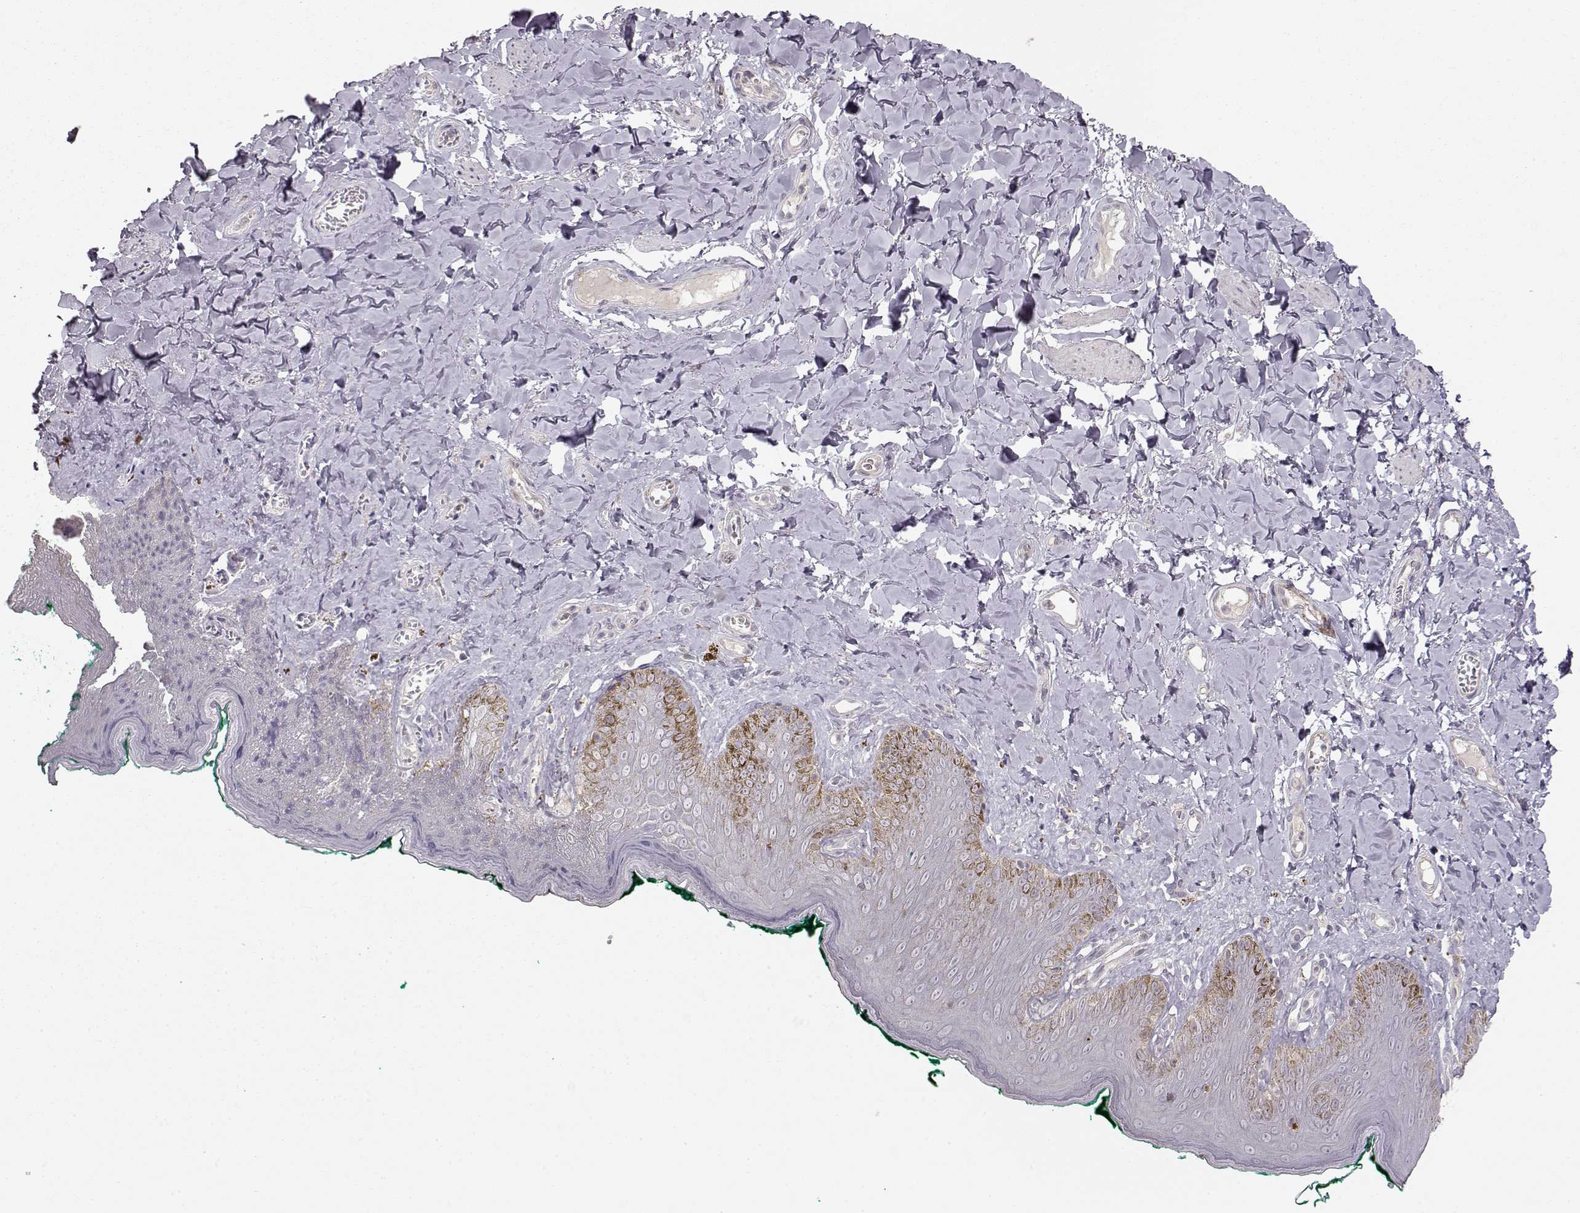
{"staining": {"intensity": "weak", "quantity": "<25%", "location": "cytoplasmic/membranous"}, "tissue": "skin", "cell_type": "Epidermal cells", "image_type": "normal", "snomed": [{"axis": "morphology", "description": "Normal tissue, NOS"}, {"axis": "topography", "description": "Vulva"}], "caption": "Immunohistochemistry histopathology image of normal skin stained for a protein (brown), which demonstrates no expression in epidermal cells.", "gene": "ARHGAP8", "patient": {"sex": "female", "age": 66}}